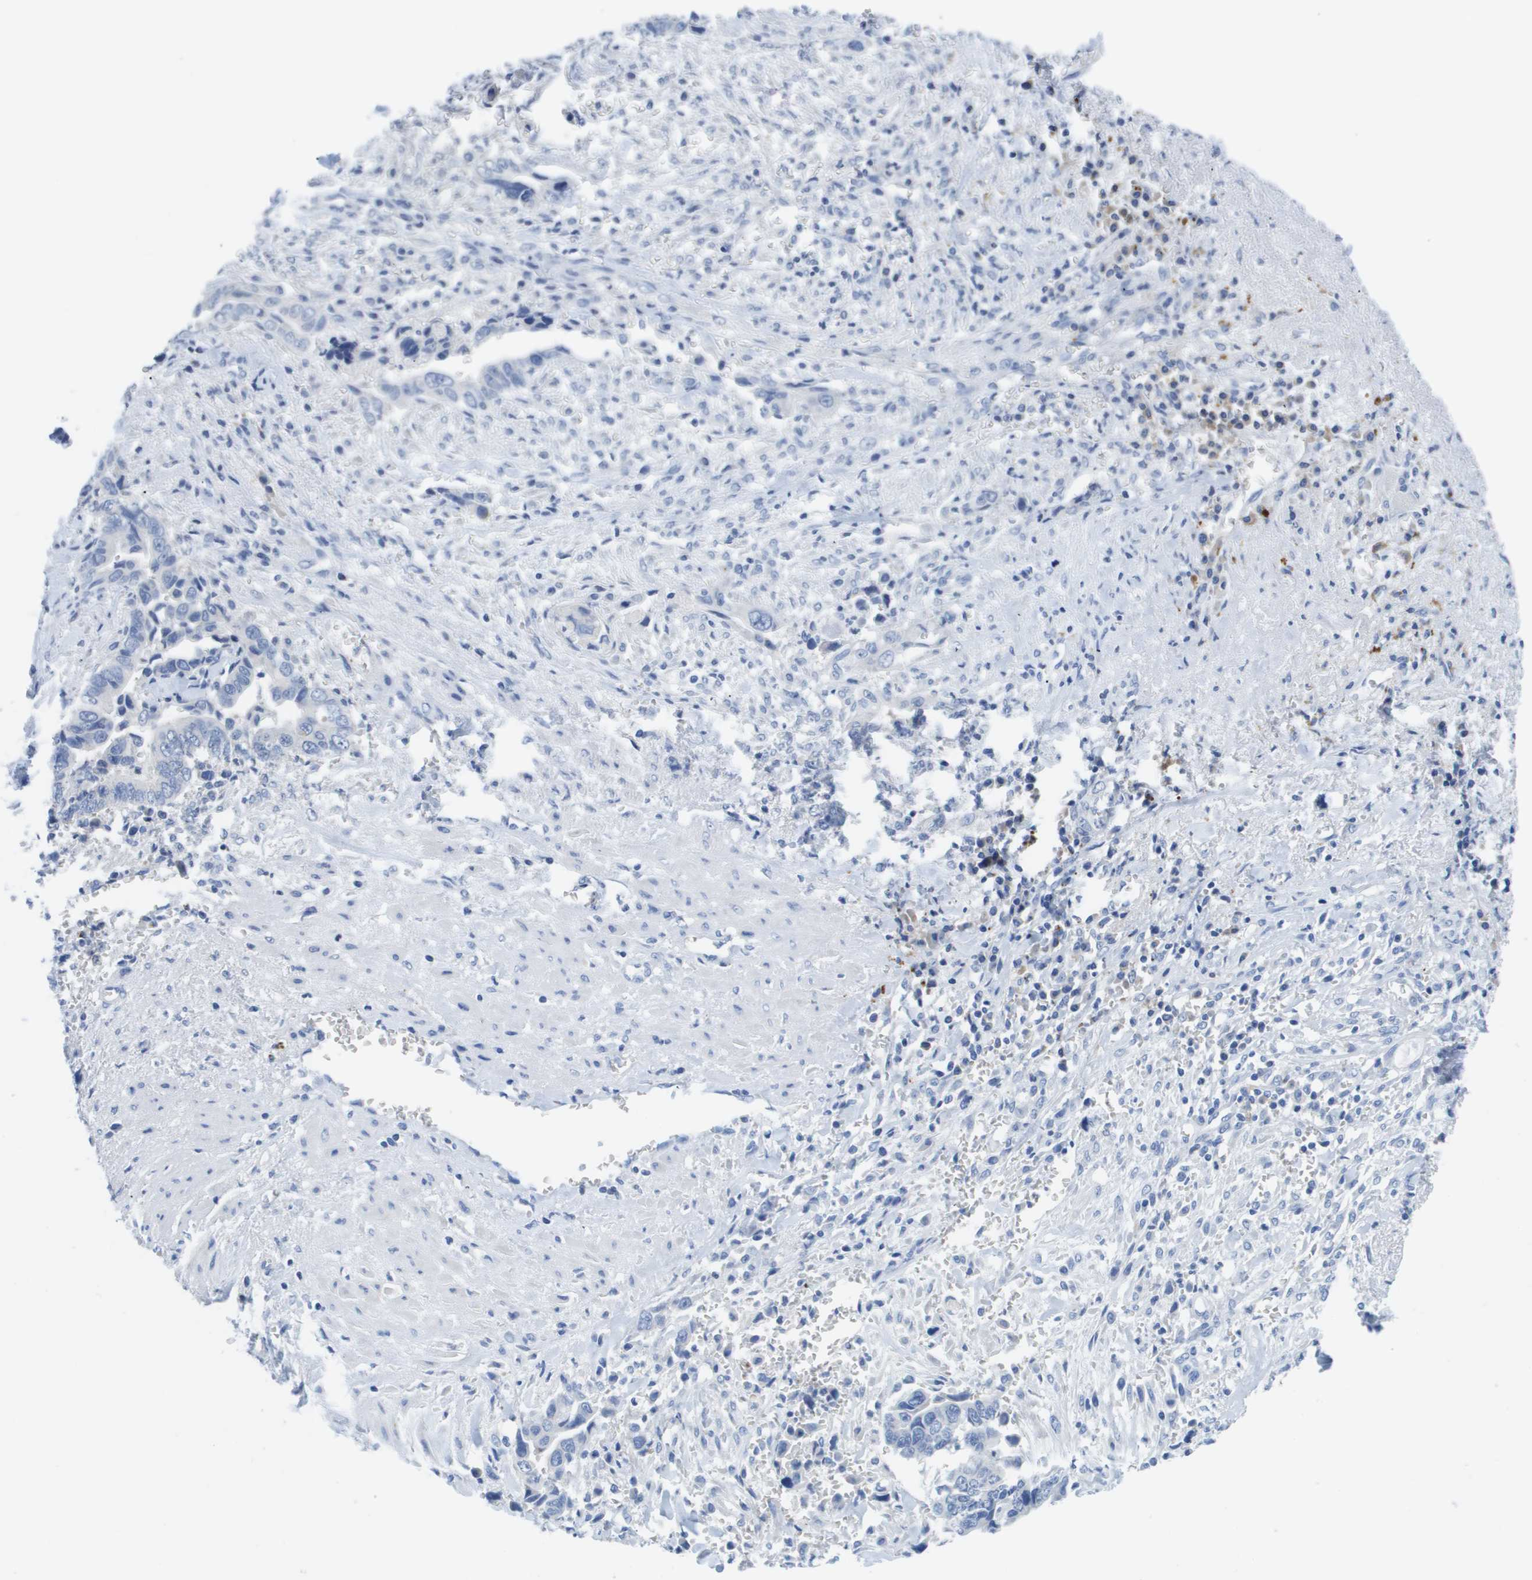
{"staining": {"intensity": "negative", "quantity": "none", "location": "none"}, "tissue": "liver cancer", "cell_type": "Tumor cells", "image_type": "cancer", "snomed": [{"axis": "morphology", "description": "Cholangiocarcinoma"}, {"axis": "topography", "description": "Liver"}], "caption": "DAB immunohistochemical staining of cholangiocarcinoma (liver) displays no significant expression in tumor cells. Nuclei are stained in blue.", "gene": "MS4A1", "patient": {"sex": "female", "age": 79}}